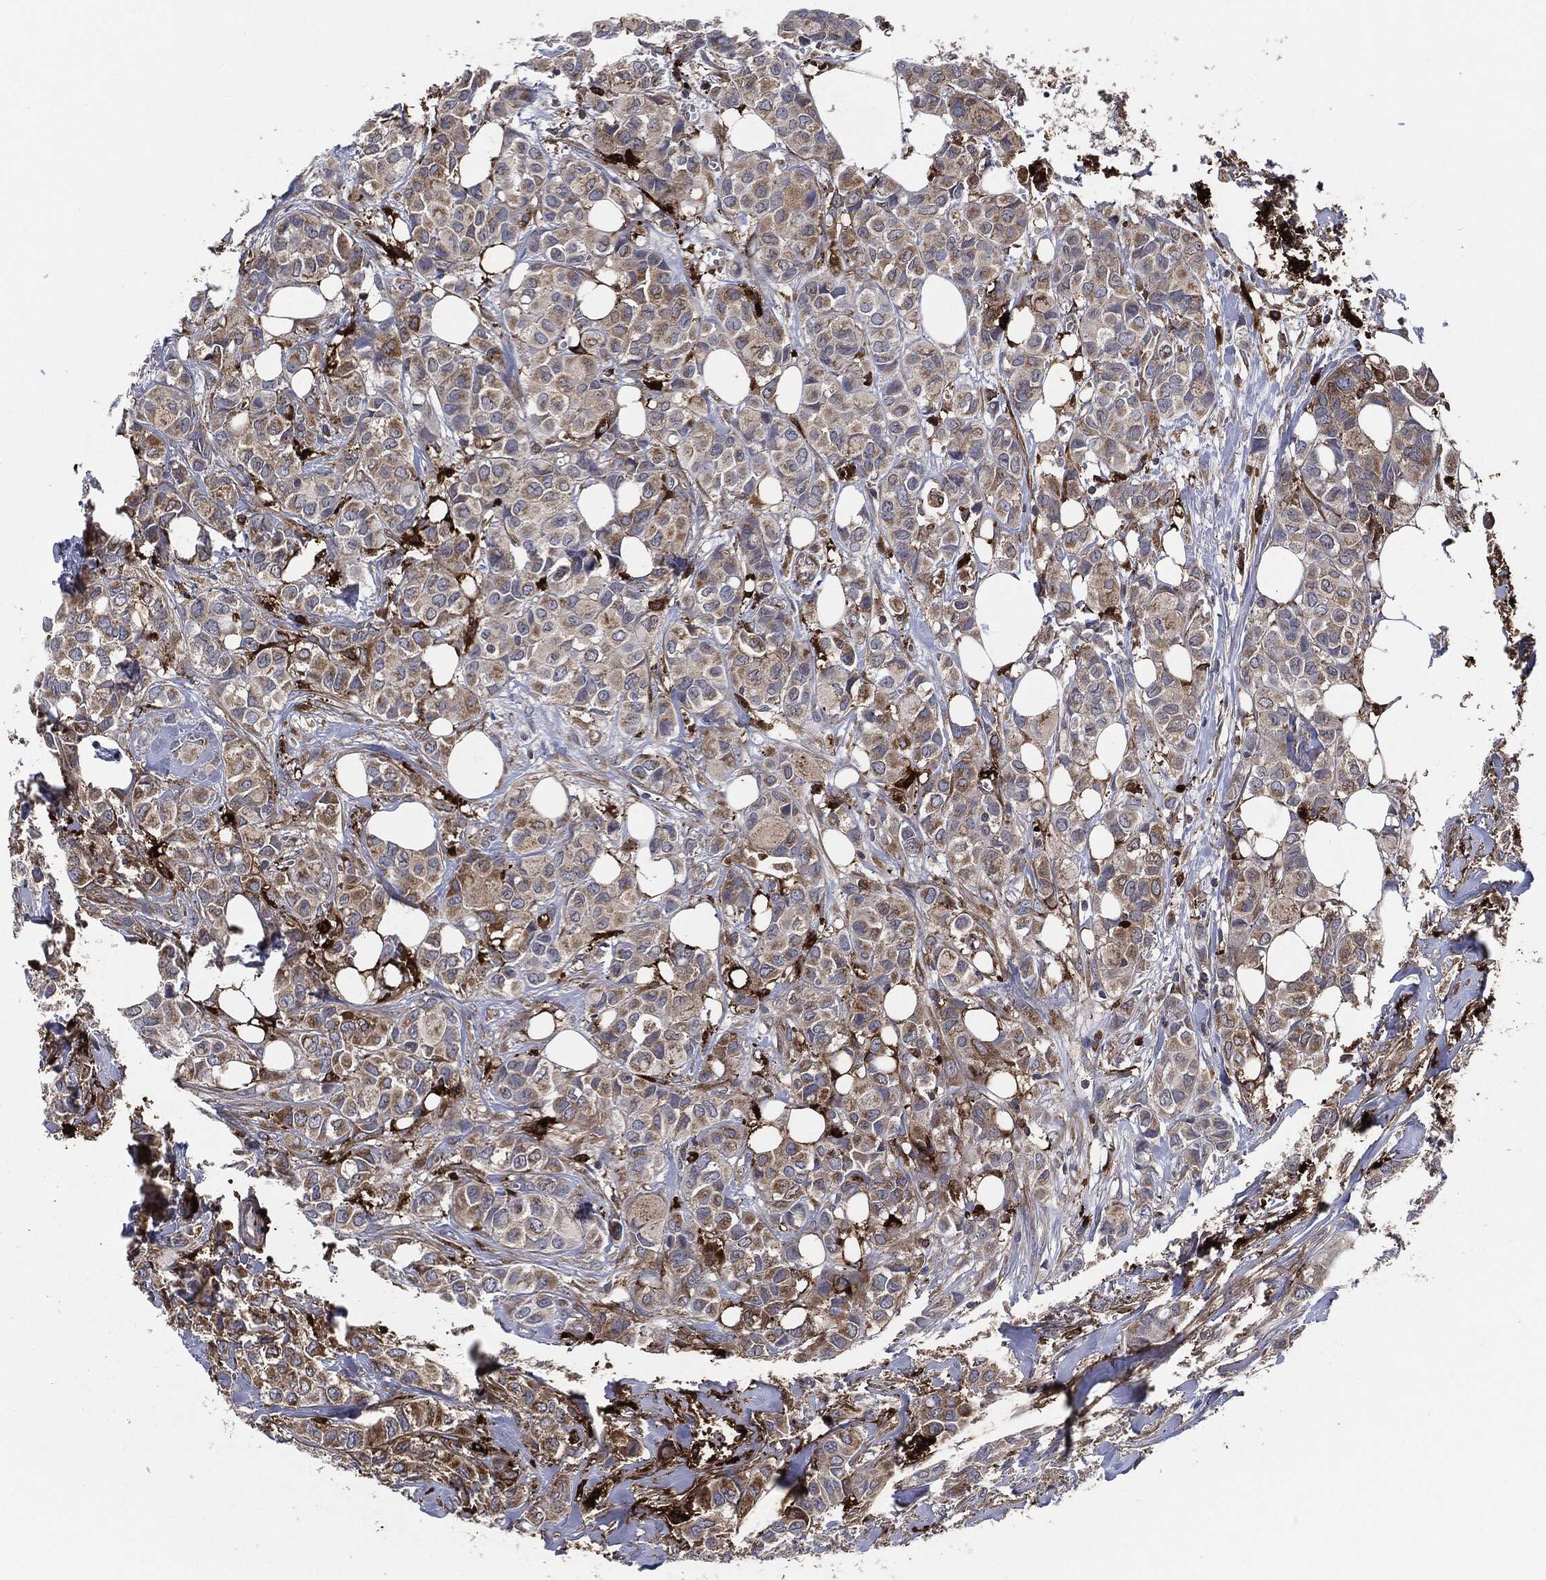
{"staining": {"intensity": "moderate", "quantity": ">75%", "location": "cytoplasmic/membranous"}, "tissue": "breast cancer", "cell_type": "Tumor cells", "image_type": "cancer", "snomed": [{"axis": "morphology", "description": "Duct carcinoma"}, {"axis": "topography", "description": "Breast"}], "caption": "Immunohistochemistry (DAB) staining of human breast cancer (intraductal carcinoma) displays moderate cytoplasmic/membranous protein expression in about >75% of tumor cells.", "gene": "TMEM11", "patient": {"sex": "female", "age": 85}}